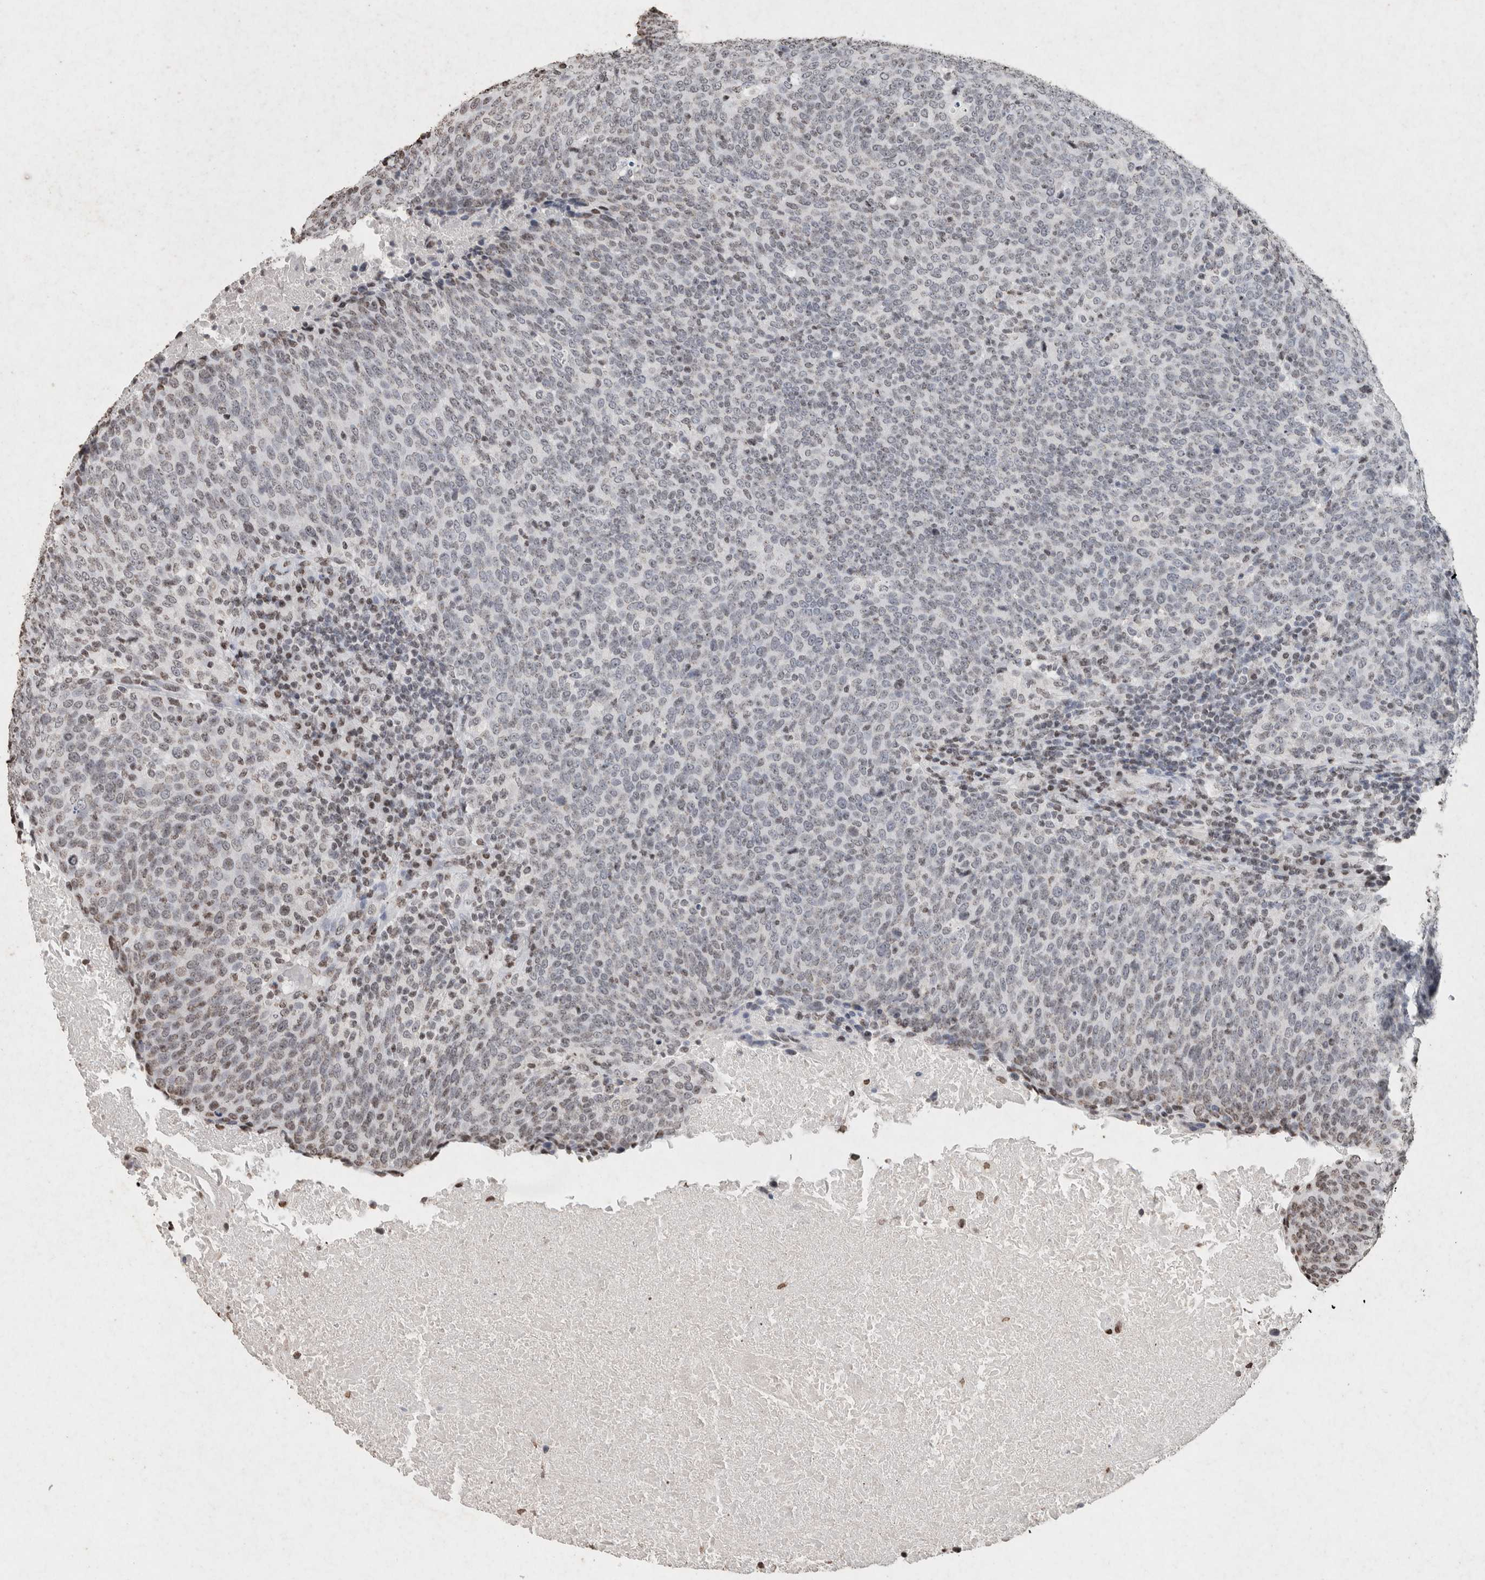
{"staining": {"intensity": "weak", "quantity": "<25%", "location": "nuclear"}, "tissue": "head and neck cancer", "cell_type": "Tumor cells", "image_type": "cancer", "snomed": [{"axis": "morphology", "description": "Squamous cell carcinoma, NOS"}, {"axis": "morphology", "description": "Squamous cell carcinoma, metastatic, NOS"}, {"axis": "topography", "description": "Lymph node"}, {"axis": "topography", "description": "Head-Neck"}], "caption": "Immunohistochemistry histopathology image of neoplastic tissue: head and neck metastatic squamous cell carcinoma stained with DAB reveals no significant protein positivity in tumor cells.", "gene": "CNTN1", "patient": {"sex": "male", "age": 62}}